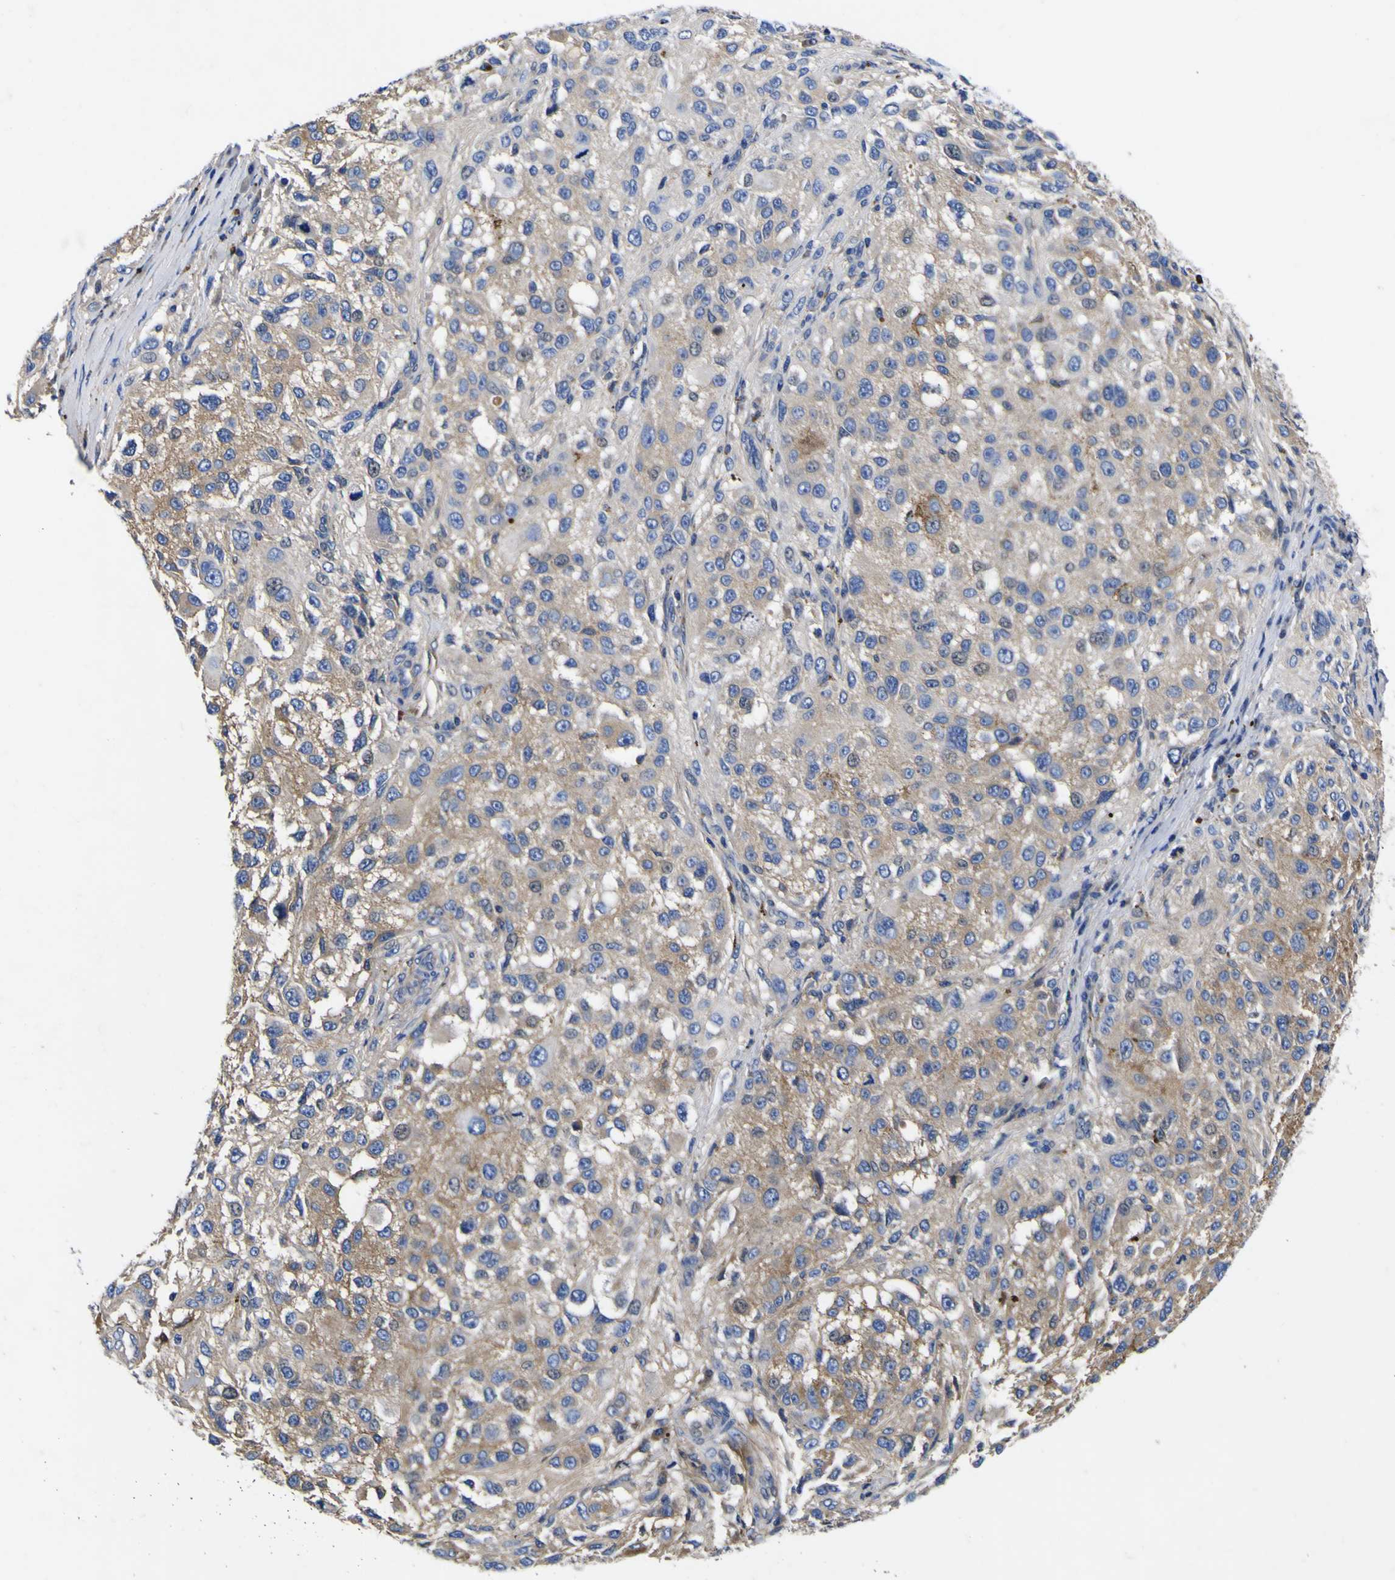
{"staining": {"intensity": "weak", "quantity": "25%-75%", "location": "cytoplasmic/membranous"}, "tissue": "melanoma", "cell_type": "Tumor cells", "image_type": "cancer", "snomed": [{"axis": "morphology", "description": "Necrosis, NOS"}, {"axis": "morphology", "description": "Malignant melanoma, NOS"}, {"axis": "topography", "description": "Skin"}], "caption": "Tumor cells exhibit low levels of weak cytoplasmic/membranous positivity in approximately 25%-75% of cells in malignant melanoma.", "gene": "VASN", "patient": {"sex": "female", "age": 87}}